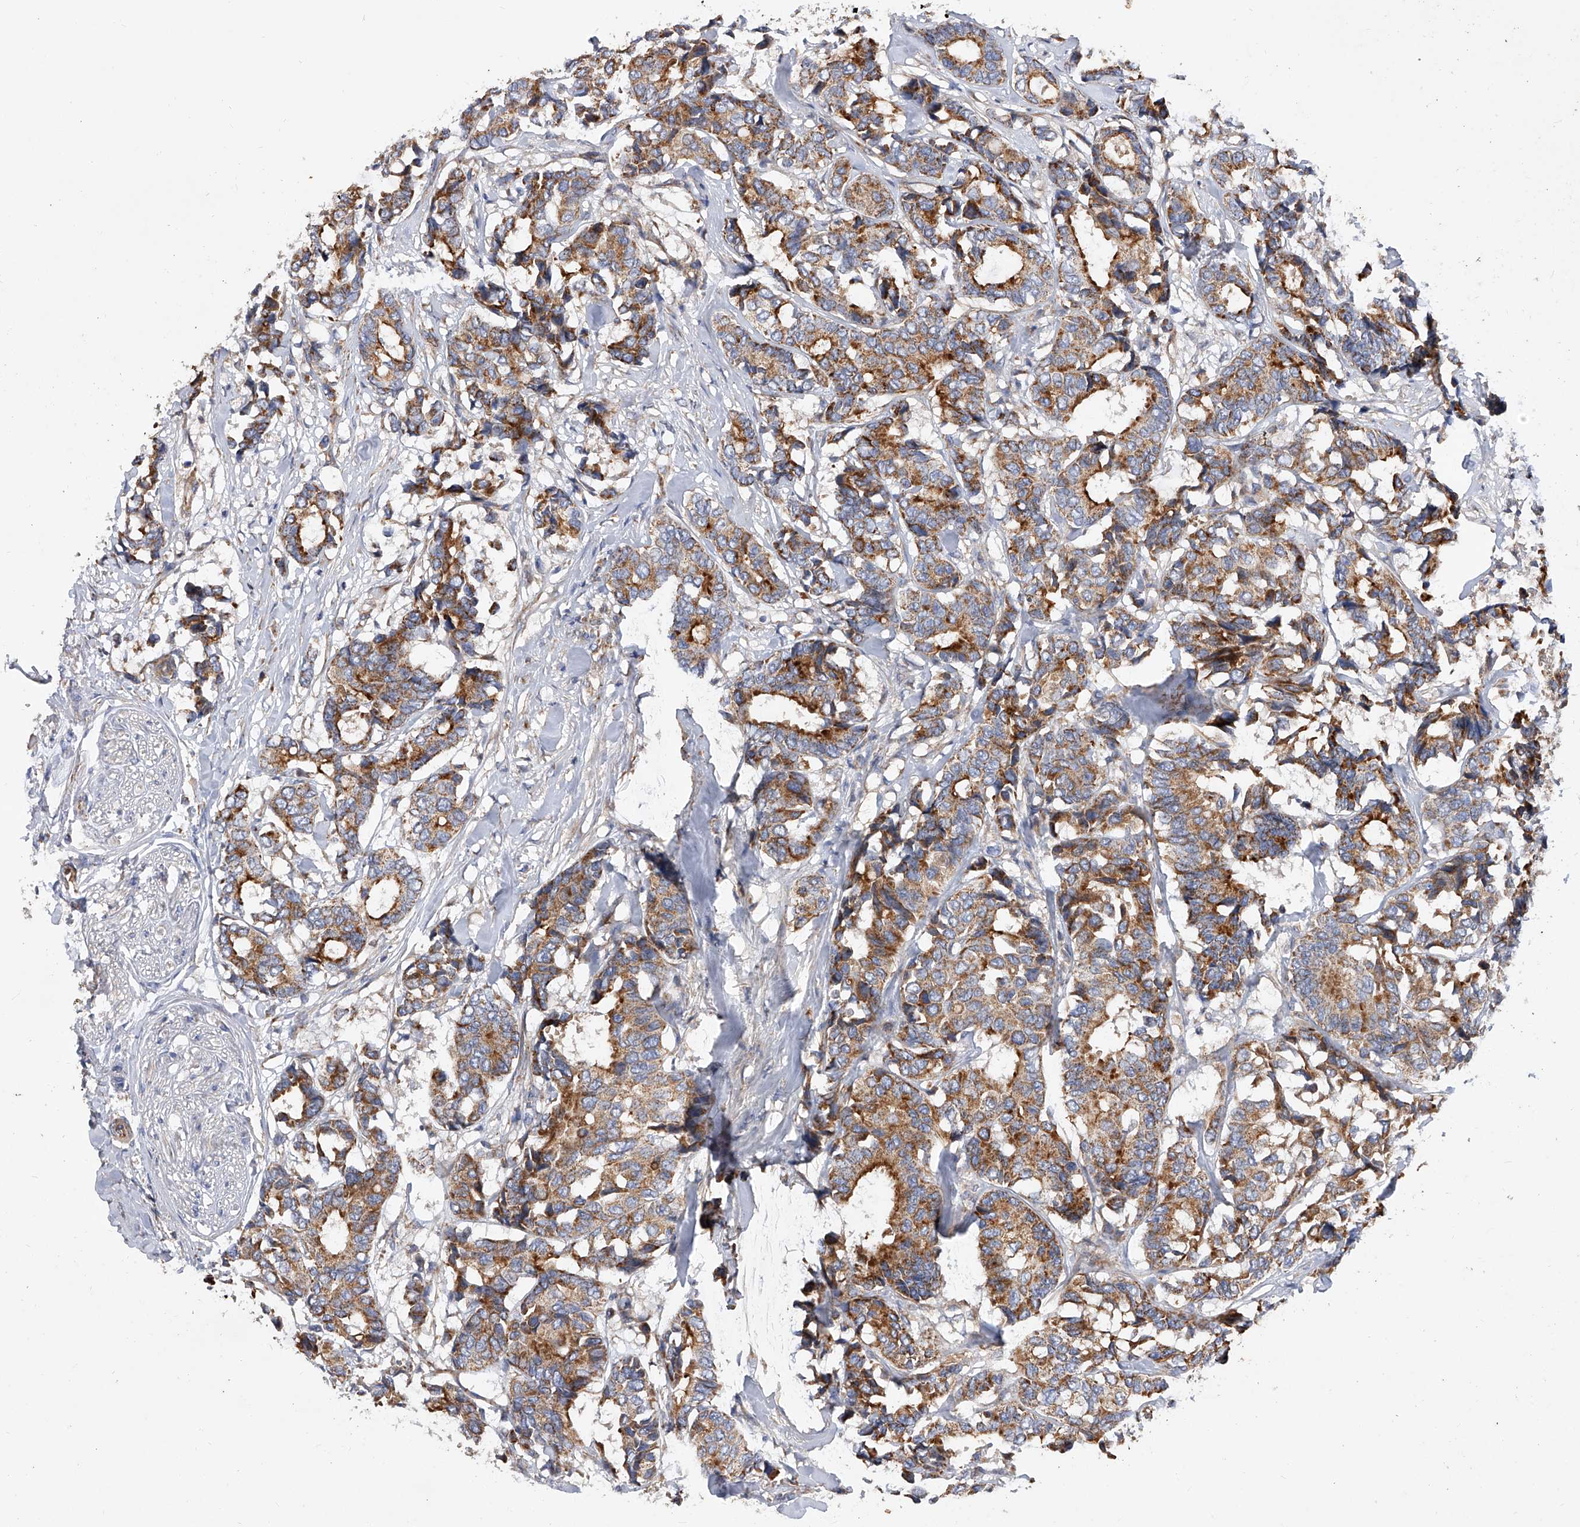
{"staining": {"intensity": "moderate", "quantity": ">75%", "location": "cytoplasmic/membranous"}, "tissue": "breast cancer", "cell_type": "Tumor cells", "image_type": "cancer", "snomed": [{"axis": "morphology", "description": "Duct carcinoma"}, {"axis": "topography", "description": "Breast"}], "caption": "A histopathology image of human intraductal carcinoma (breast) stained for a protein displays moderate cytoplasmic/membranous brown staining in tumor cells.", "gene": "PDSS2", "patient": {"sex": "female", "age": 87}}